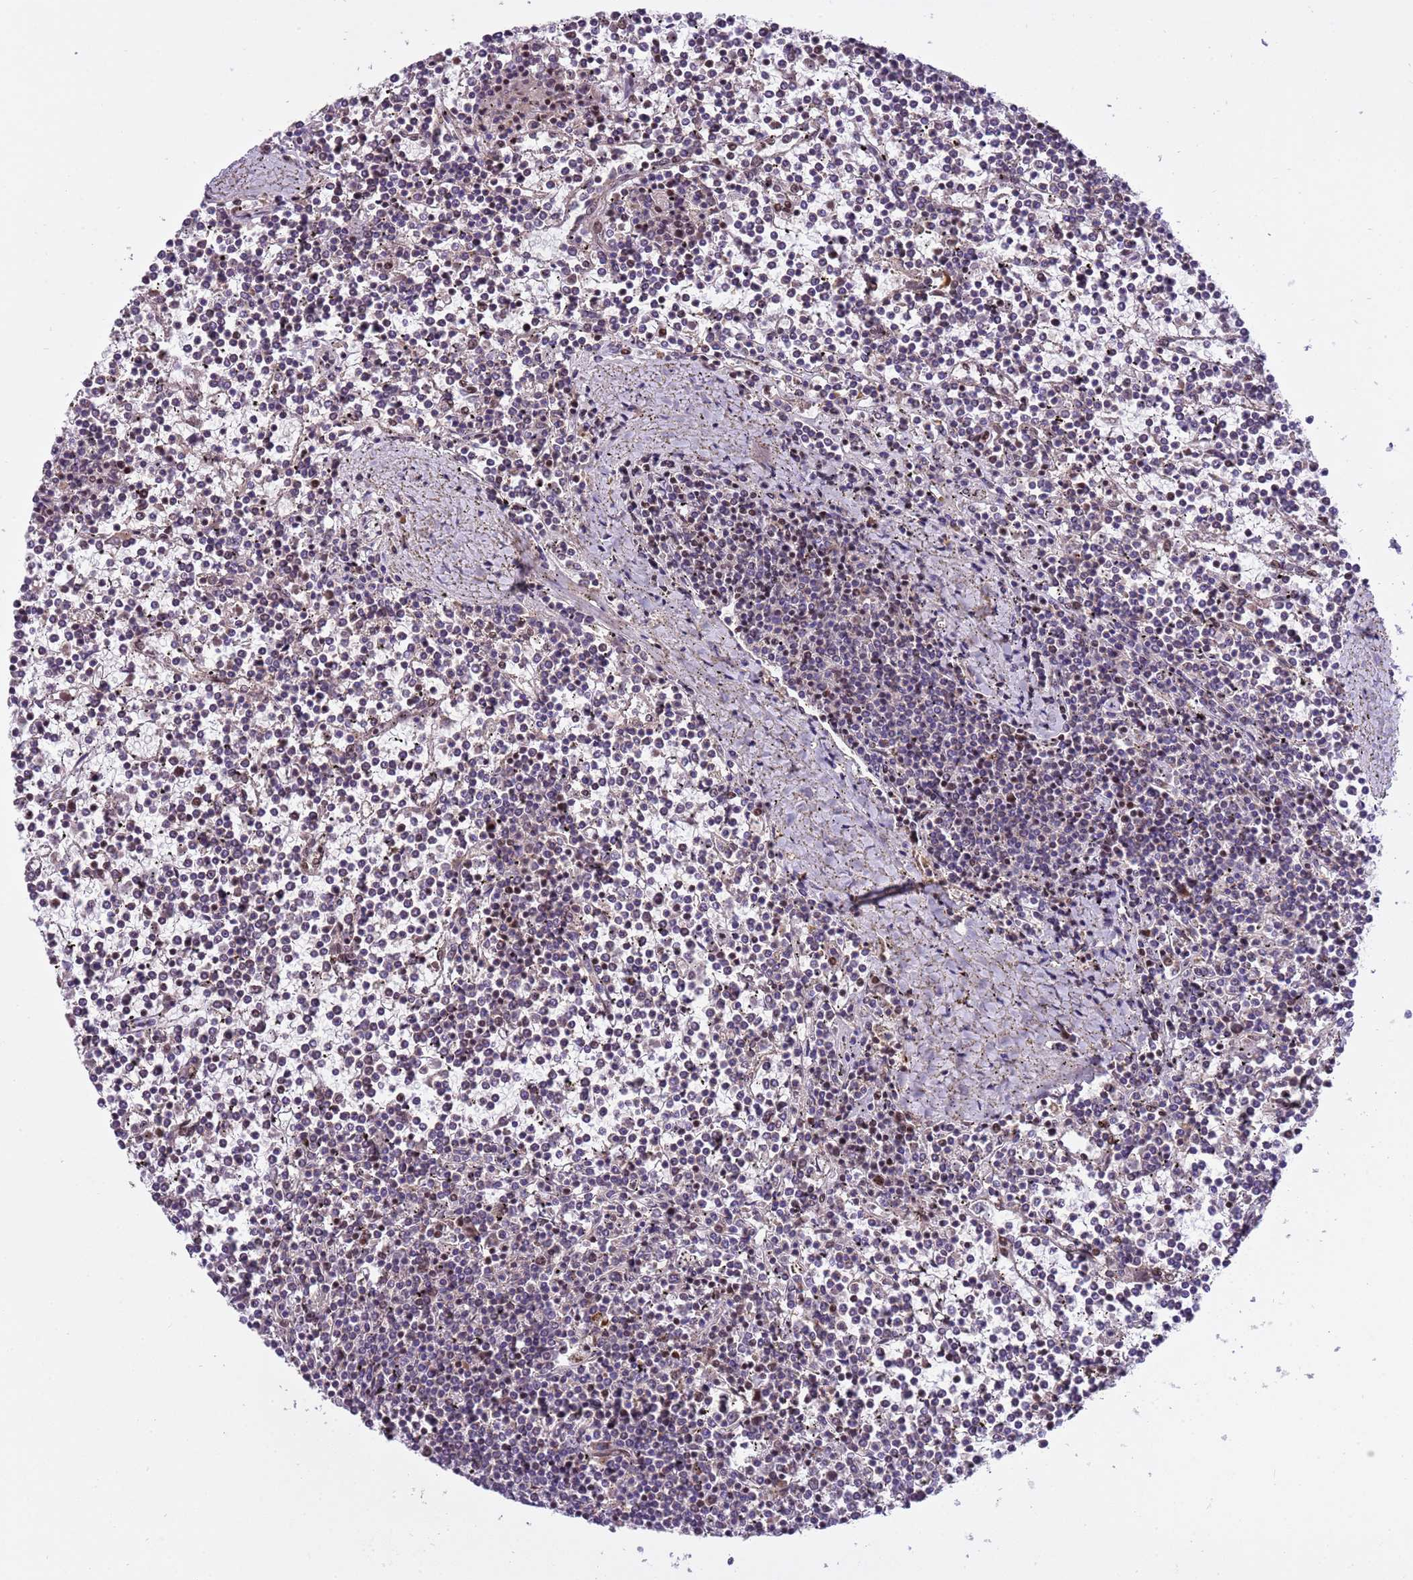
{"staining": {"intensity": "negative", "quantity": "none", "location": "none"}, "tissue": "lymphoma", "cell_type": "Tumor cells", "image_type": "cancer", "snomed": [{"axis": "morphology", "description": "Malignant lymphoma, non-Hodgkin's type, Low grade"}, {"axis": "topography", "description": "Spleen"}], "caption": "This is an immunohistochemistry (IHC) photomicrograph of malignant lymphoma, non-Hodgkin's type (low-grade). There is no staining in tumor cells.", "gene": "PPM1H", "patient": {"sex": "female", "age": 19}}